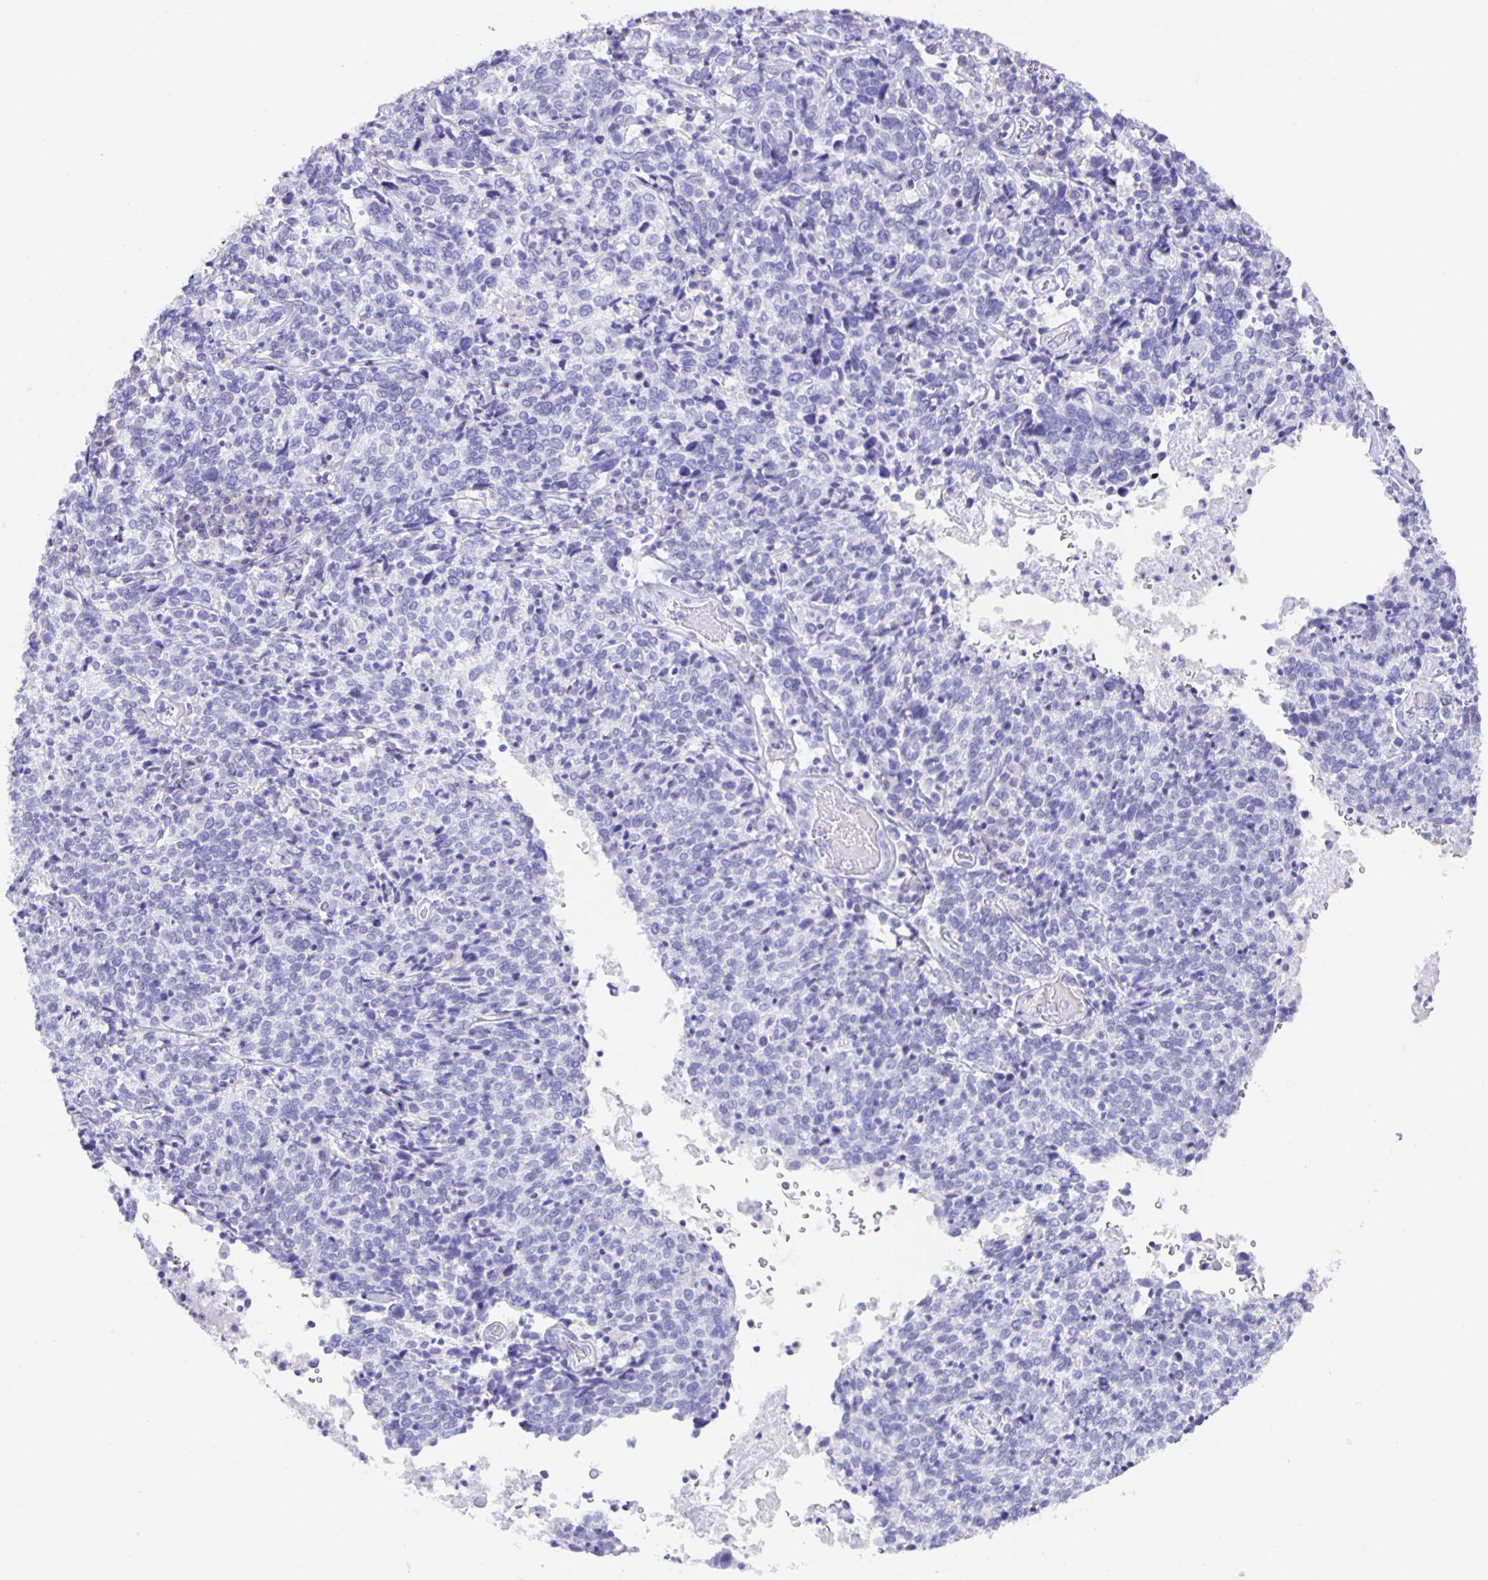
{"staining": {"intensity": "negative", "quantity": "none", "location": "none"}, "tissue": "cervical cancer", "cell_type": "Tumor cells", "image_type": "cancer", "snomed": [{"axis": "morphology", "description": "Squamous cell carcinoma, NOS"}, {"axis": "topography", "description": "Cervix"}], "caption": "Histopathology image shows no significant protein staining in tumor cells of cervical cancer (squamous cell carcinoma).", "gene": "GUCA2A", "patient": {"sex": "female", "age": 46}}